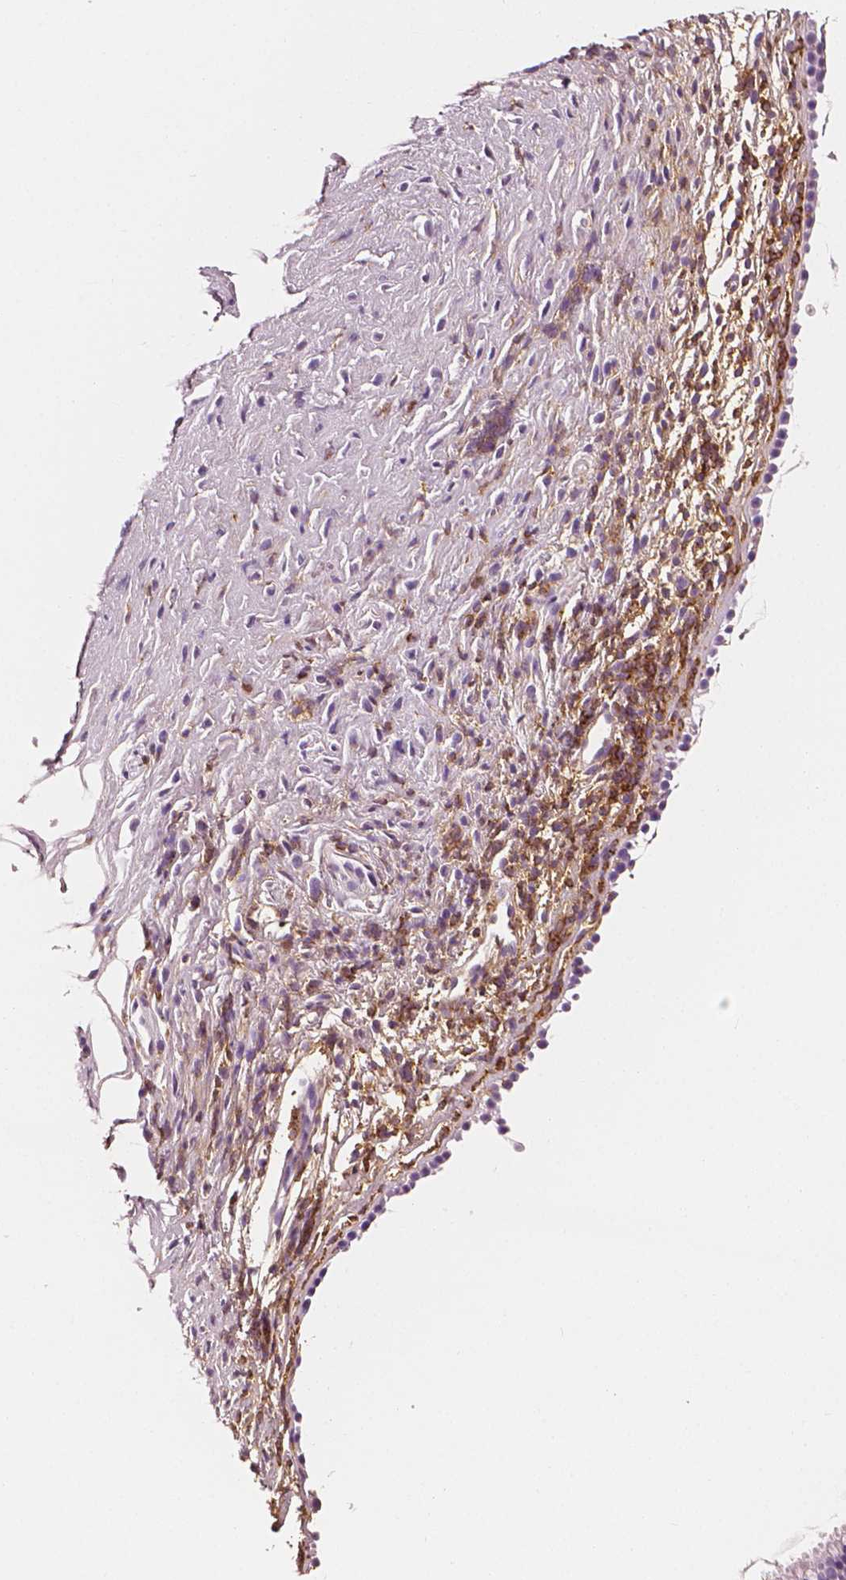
{"staining": {"intensity": "negative", "quantity": "none", "location": "none"}, "tissue": "nasopharynx", "cell_type": "Respiratory epithelial cells", "image_type": "normal", "snomed": [{"axis": "morphology", "description": "Normal tissue, NOS"}, {"axis": "topography", "description": "Nasopharynx"}], "caption": "Immunohistochemistry (IHC) of unremarkable human nasopharynx displays no expression in respiratory epithelial cells.", "gene": "PTPRC", "patient": {"sex": "male", "age": 24}}